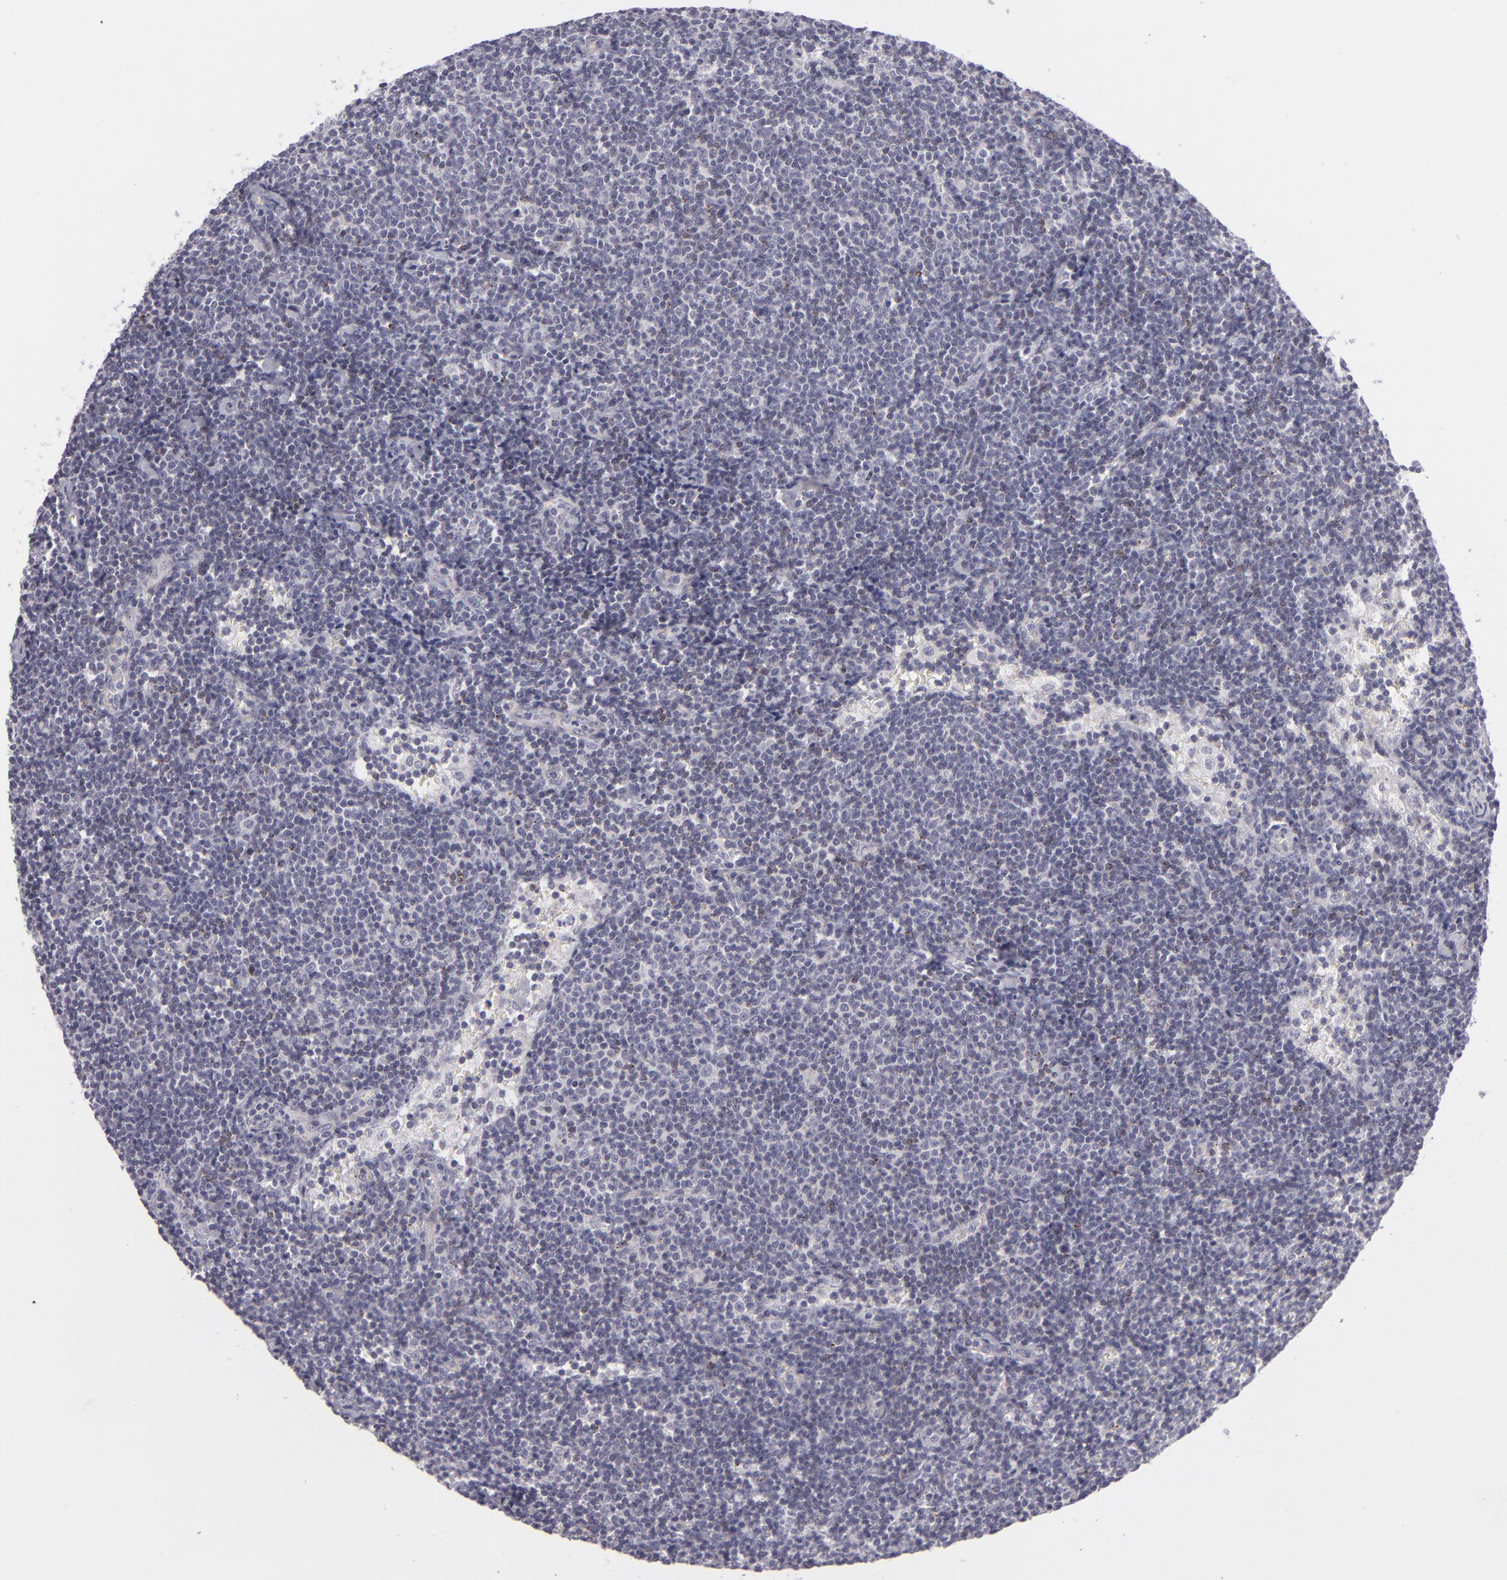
{"staining": {"intensity": "negative", "quantity": "none", "location": "none"}, "tissue": "lymphoma", "cell_type": "Tumor cells", "image_type": "cancer", "snomed": [{"axis": "morphology", "description": "Malignant lymphoma, non-Hodgkin's type, Low grade"}, {"axis": "topography", "description": "Lymph node"}], "caption": "Lymphoma was stained to show a protein in brown. There is no significant positivity in tumor cells. (DAB immunohistochemistry visualized using brightfield microscopy, high magnification).", "gene": "CTNNB1", "patient": {"sex": "male", "age": 65}}